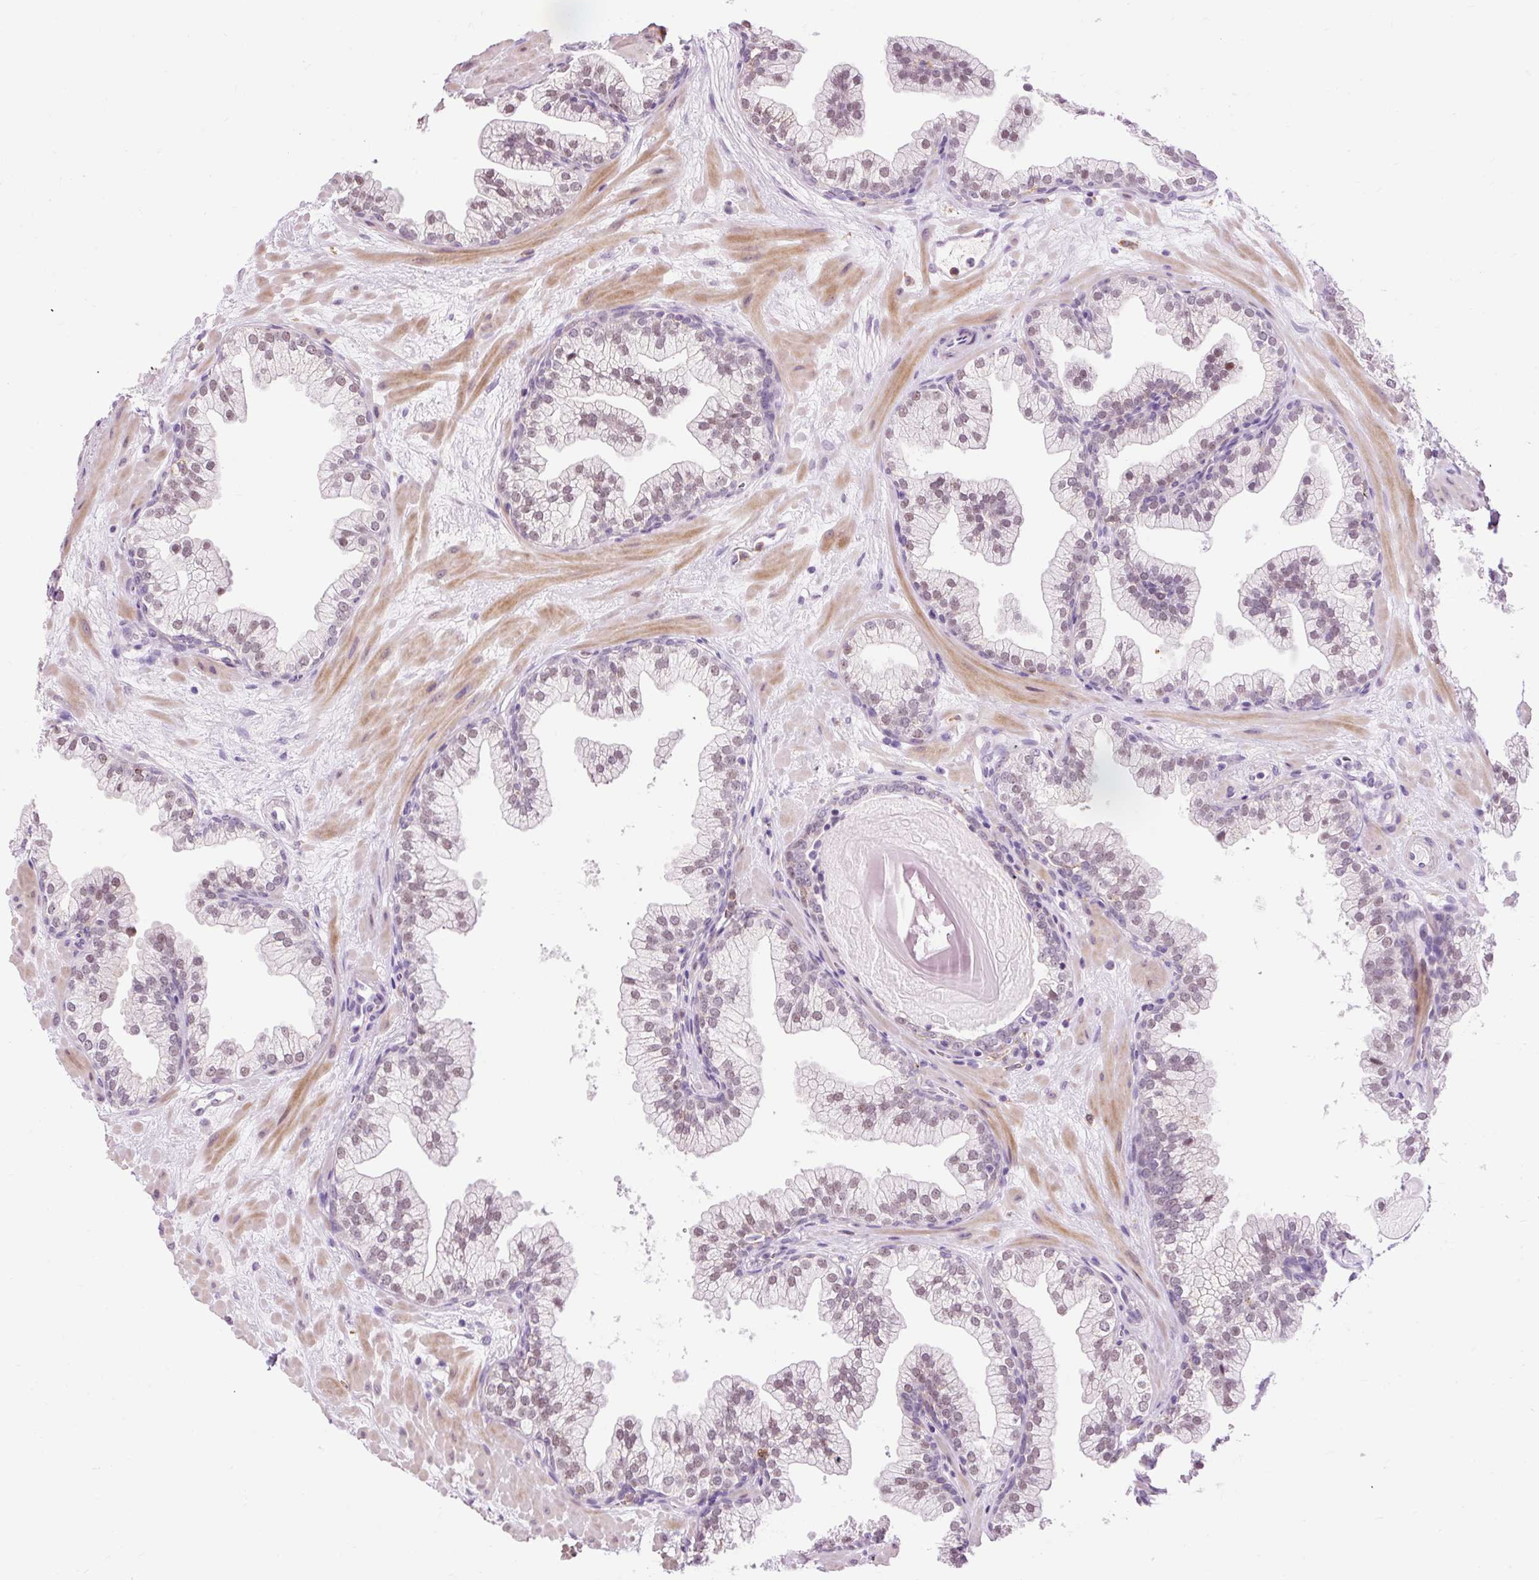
{"staining": {"intensity": "weak", "quantity": "<25%", "location": "nuclear"}, "tissue": "prostate", "cell_type": "Glandular cells", "image_type": "normal", "snomed": [{"axis": "morphology", "description": "Normal tissue, NOS"}, {"axis": "topography", "description": "Prostate"}, {"axis": "topography", "description": "Peripheral nerve tissue"}], "caption": "A histopathology image of prostate stained for a protein exhibits no brown staining in glandular cells. (Stains: DAB (3,3'-diaminobenzidine) immunohistochemistry with hematoxylin counter stain, Microscopy: brightfield microscopy at high magnification).", "gene": "LY86", "patient": {"sex": "male", "age": 61}}